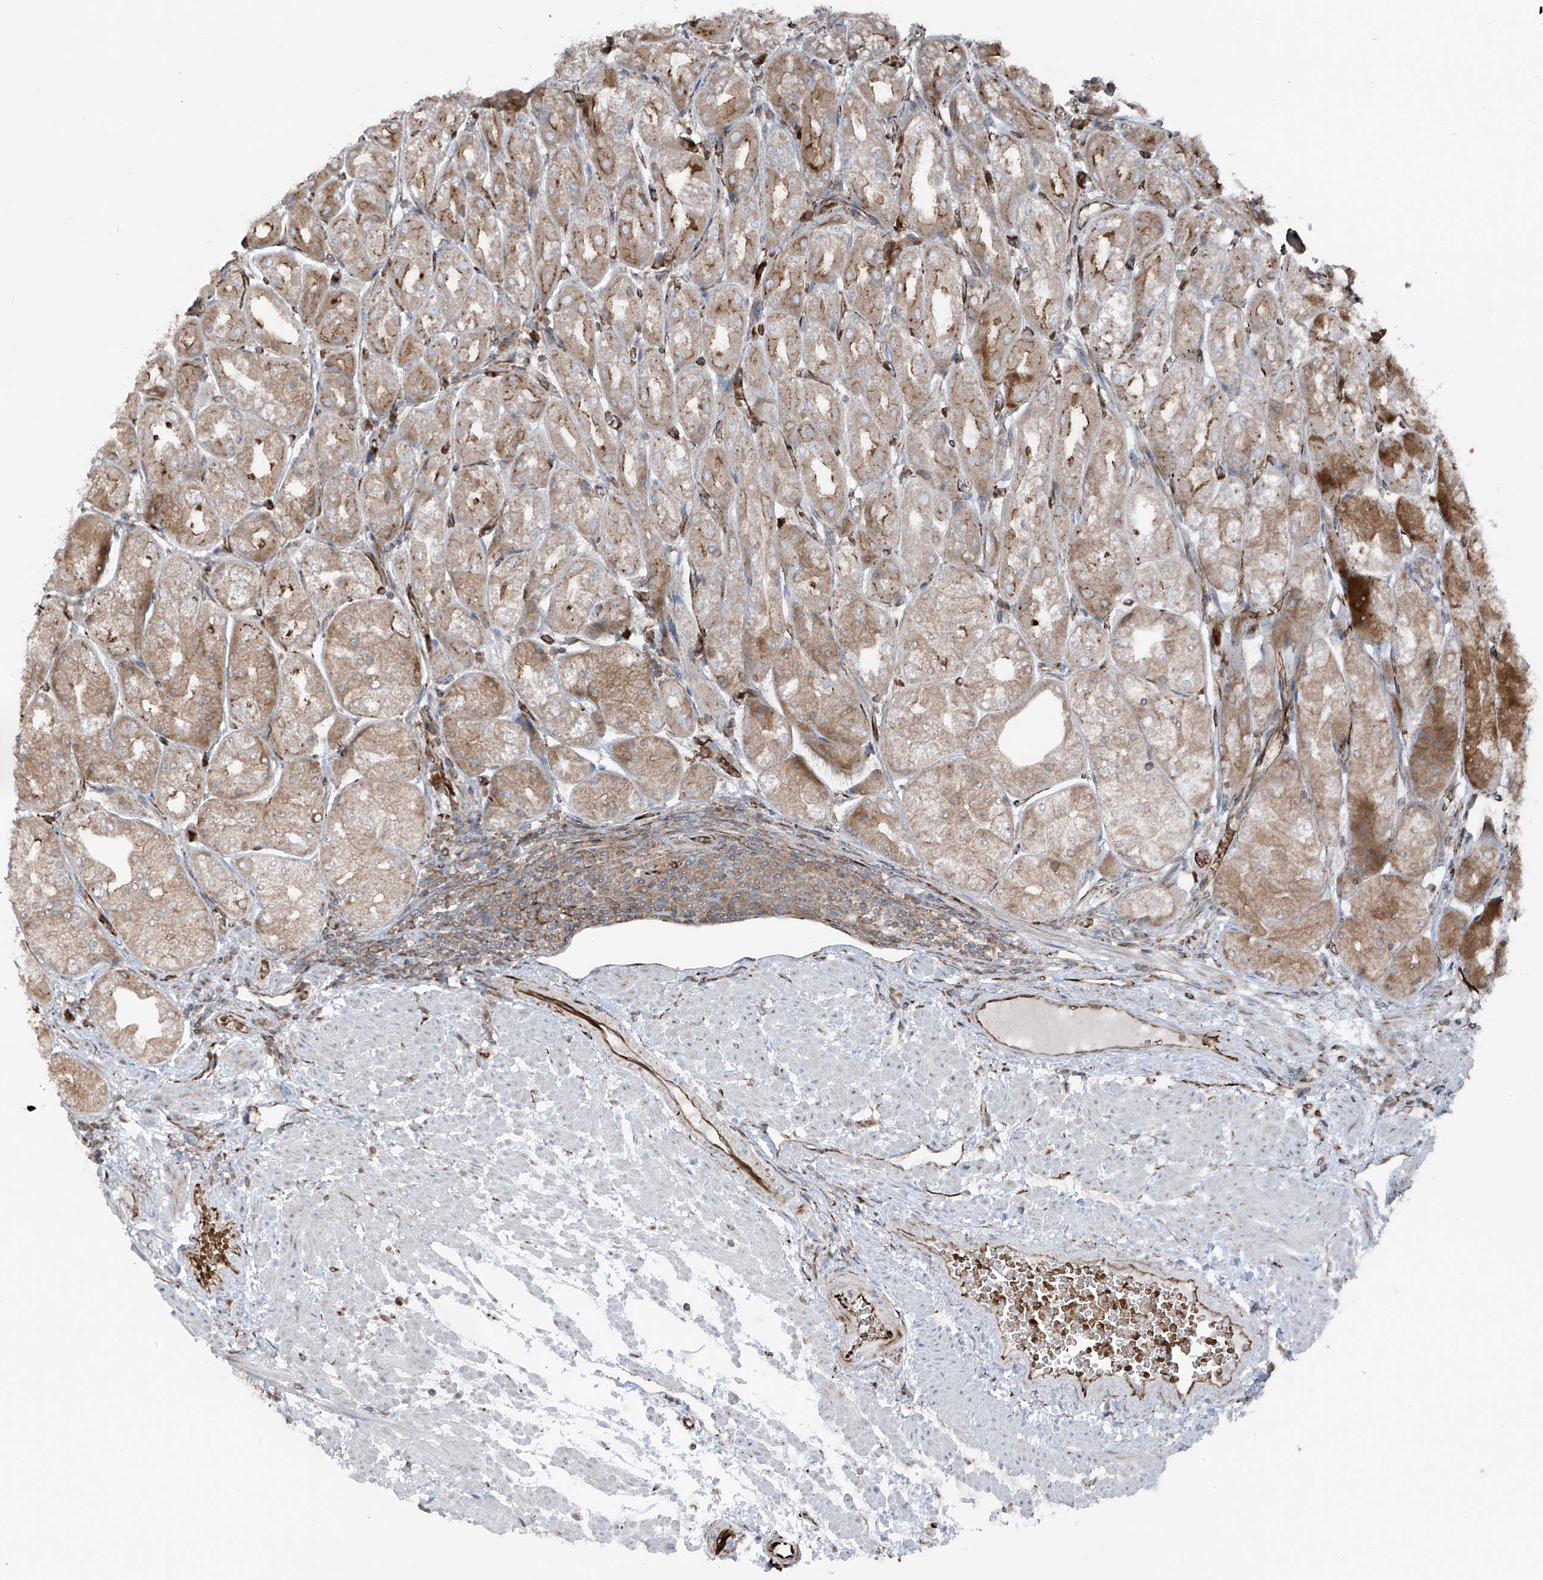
{"staining": {"intensity": "moderate", "quantity": ">75%", "location": "cytoplasmic/membranous"}, "tissue": "stomach", "cell_type": "Glandular cells", "image_type": "normal", "snomed": [{"axis": "morphology", "description": "Normal tissue, NOS"}, {"axis": "topography", "description": "Stomach, upper"}], "caption": "A brown stain shows moderate cytoplasmic/membranous positivity of a protein in glandular cells of normal human stomach. (Brightfield microscopy of DAB IHC at high magnification).", "gene": "ERLEC1", "patient": {"sex": "male", "age": 72}}